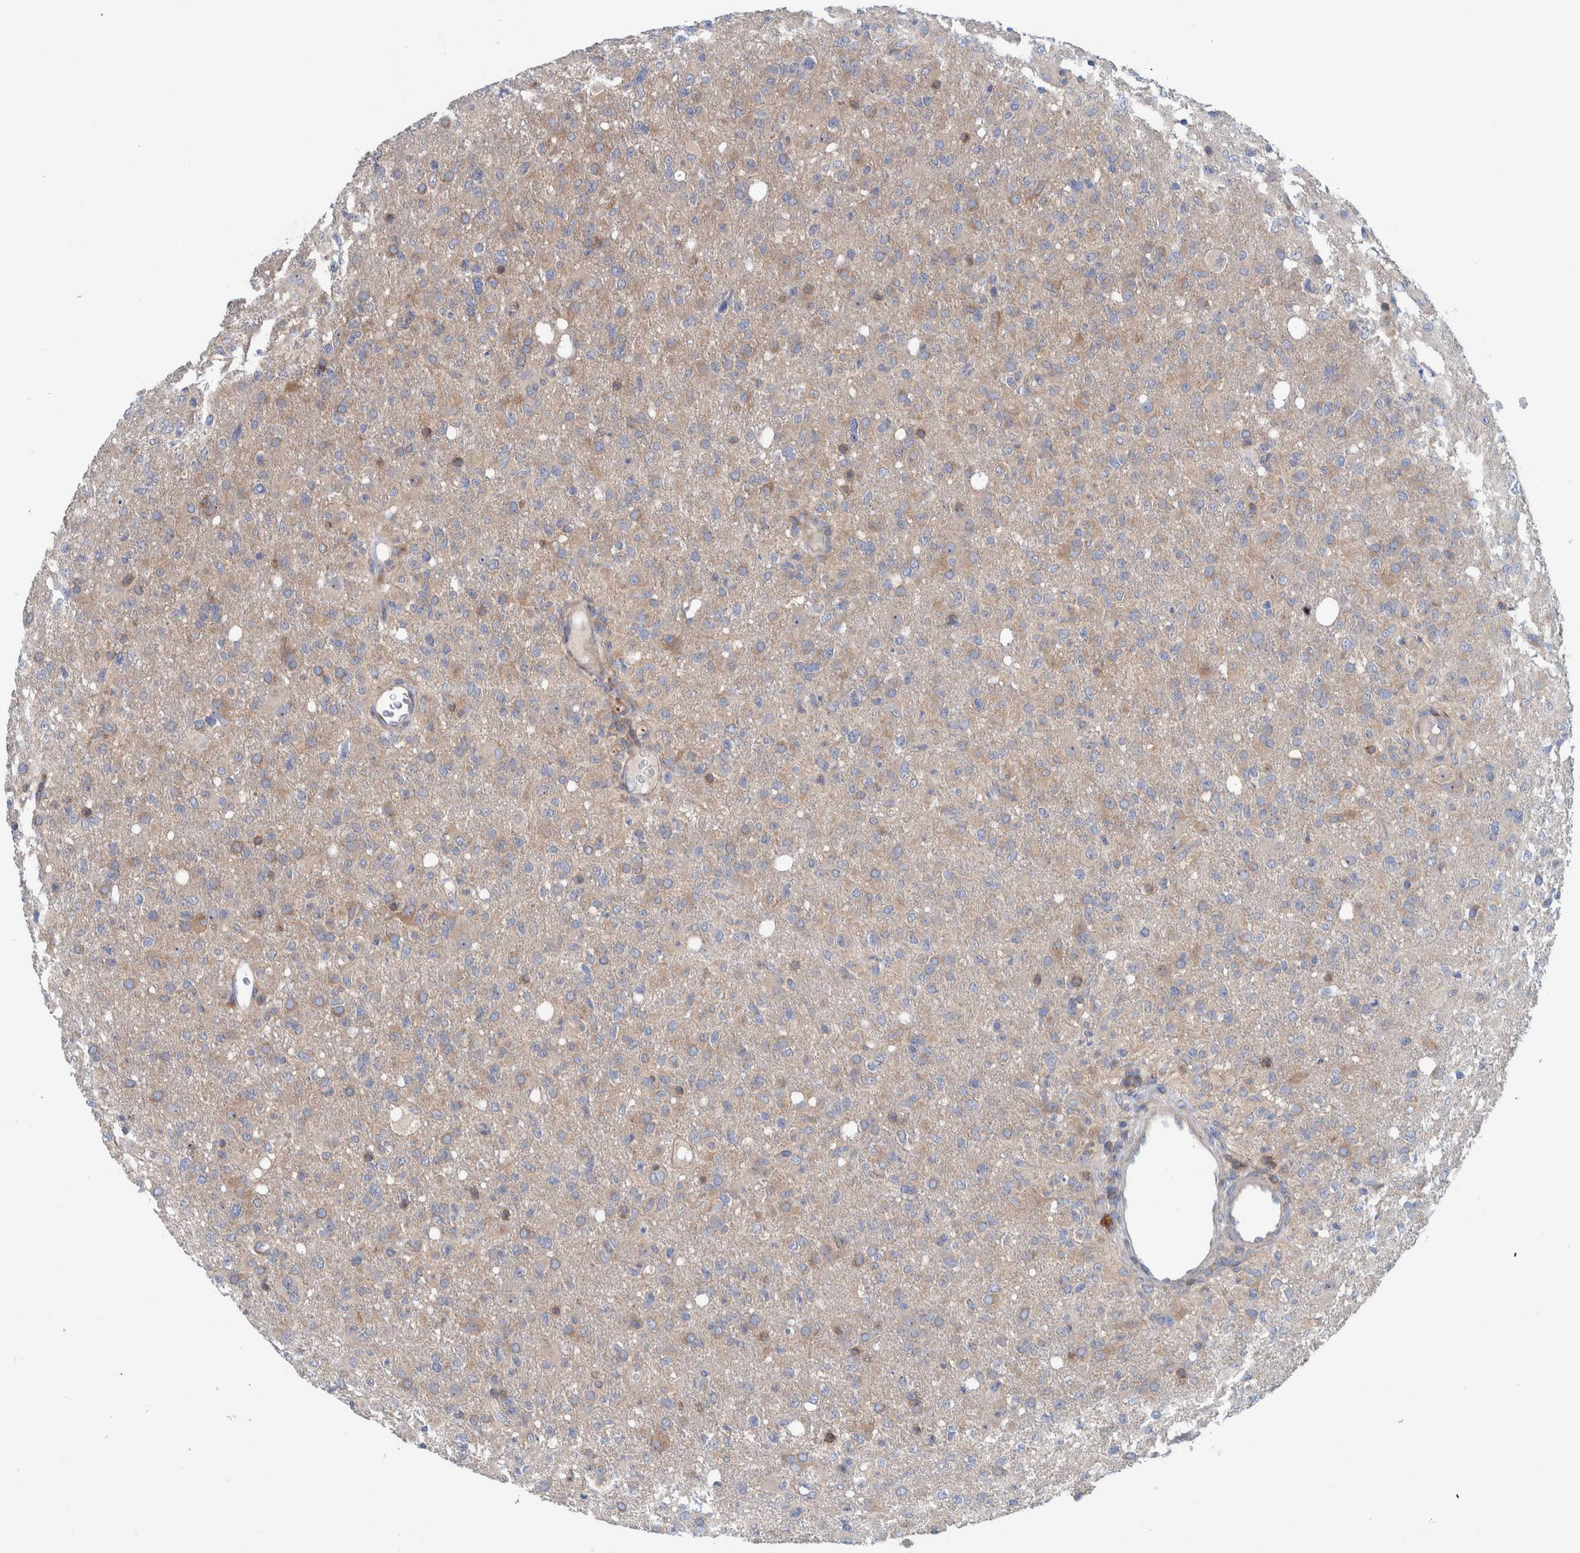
{"staining": {"intensity": "weak", "quantity": ">75%", "location": "cytoplasmic/membranous"}, "tissue": "glioma", "cell_type": "Tumor cells", "image_type": "cancer", "snomed": [{"axis": "morphology", "description": "Glioma, malignant, High grade"}, {"axis": "topography", "description": "Brain"}], "caption": "The micrograph displays a brown stain indicating the presence of a protein in the cytoplasmic/membranous of tumor cells in malignant glioma (high-grade). (DAB IHC with brightfield microscopy, high magnification).", "gene": "CCM2", "patient": {"sex": "female", "age": 57}}